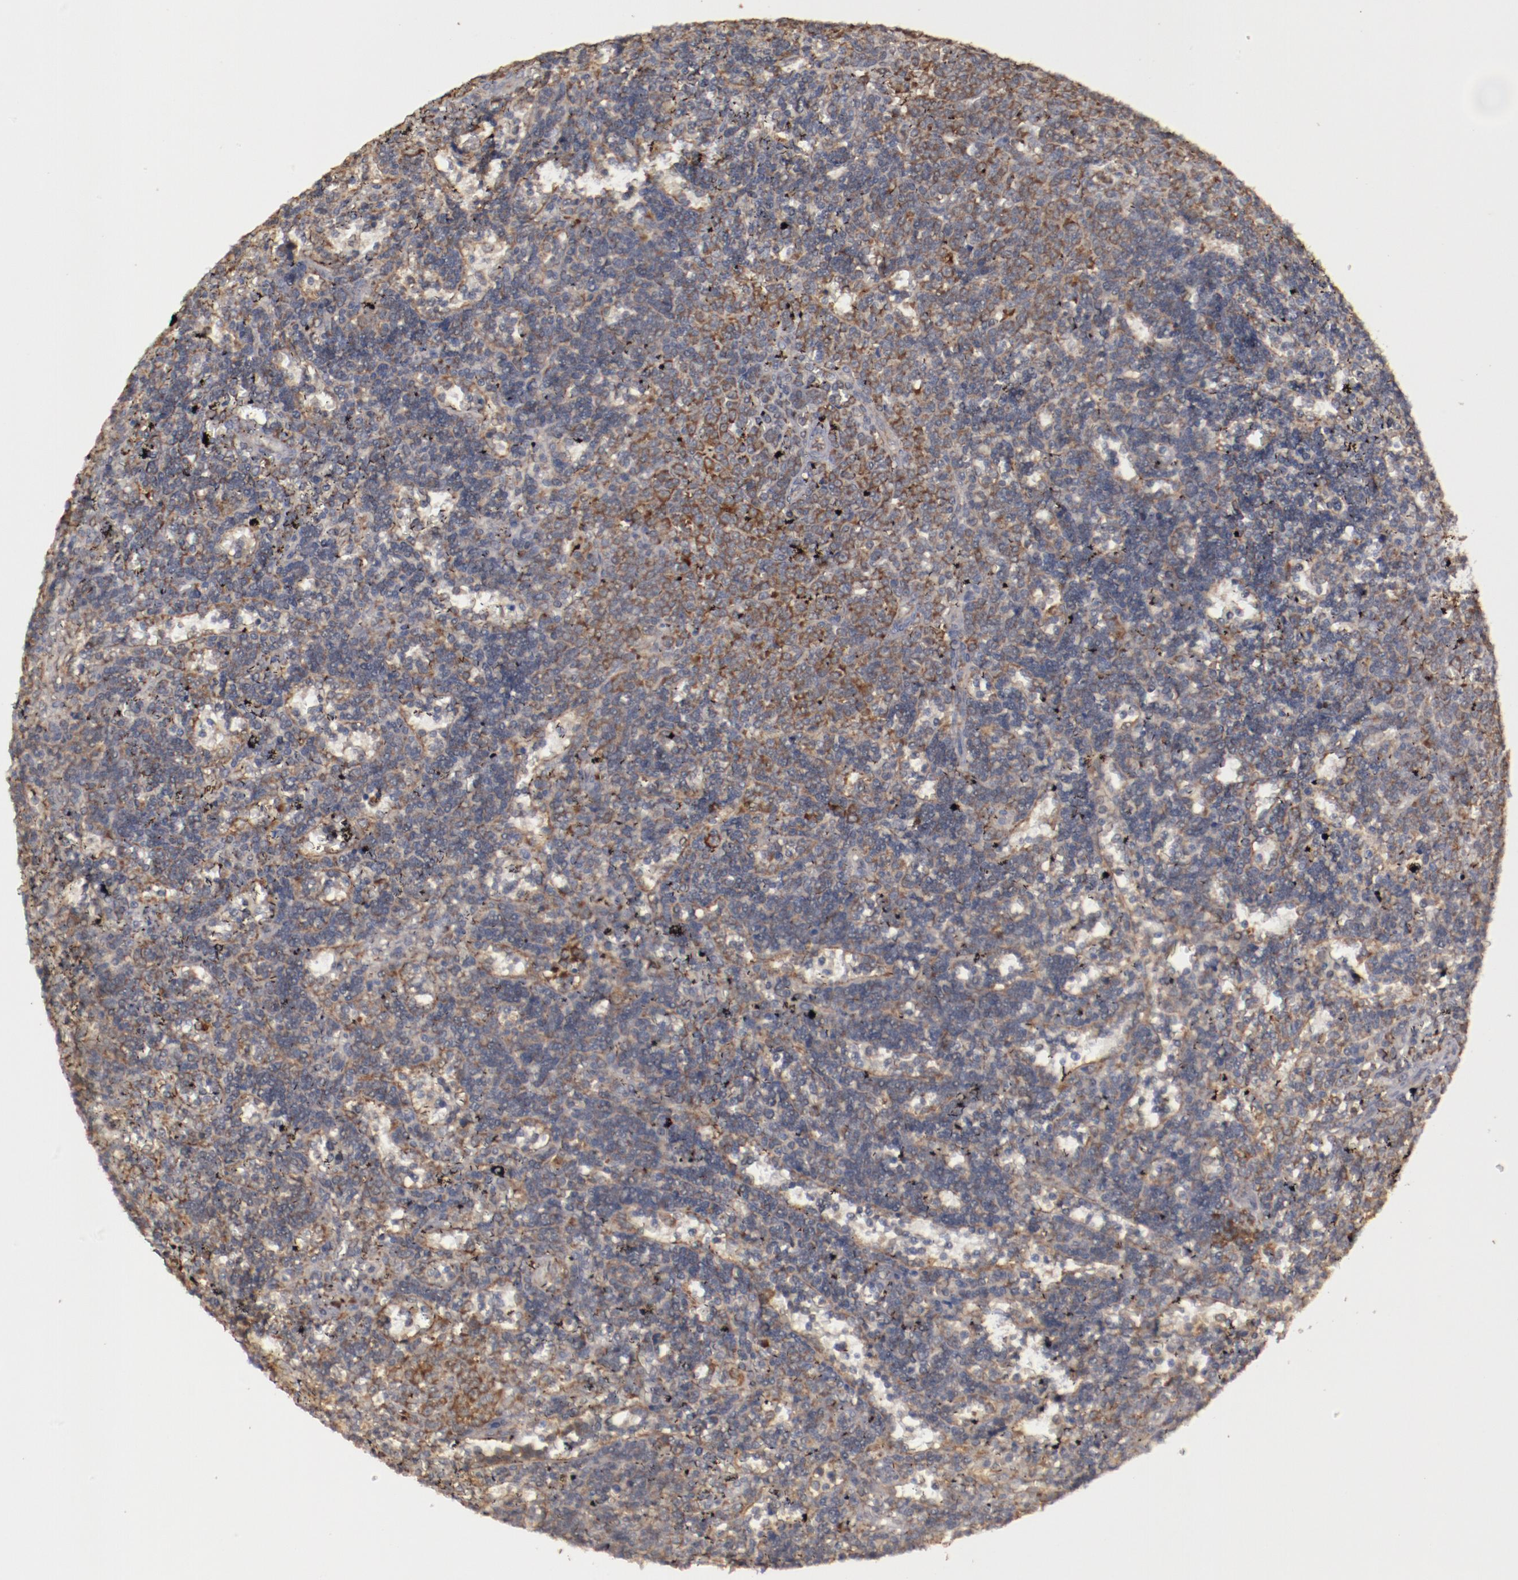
{"staining": {"intensity": "moderate", "quantity": ">75%", "location": "cytoplasmic/membranous"}, "tissue": "lymphoma", "cell_type": "Tumor cells", "image_type": "cancer", "snomed": [{"axis": "morphology", "description": "Malignant lymphoma, non-Hodgkin's type, Low grade"}, {"axis": "topography", "description": "Spleen"}], "caption": "Tumor cells show medium levels of moderate cytoplasmic/membranous expression in approximately >75% of cells in human malignant lymphoma, non-Hodgkin's type (low-grade). The protein of interest is shown in brown color, while the nuclei are stained blue.", "gene": "RPS4Y1", "patient": {"sex": "male", "age": 60}}